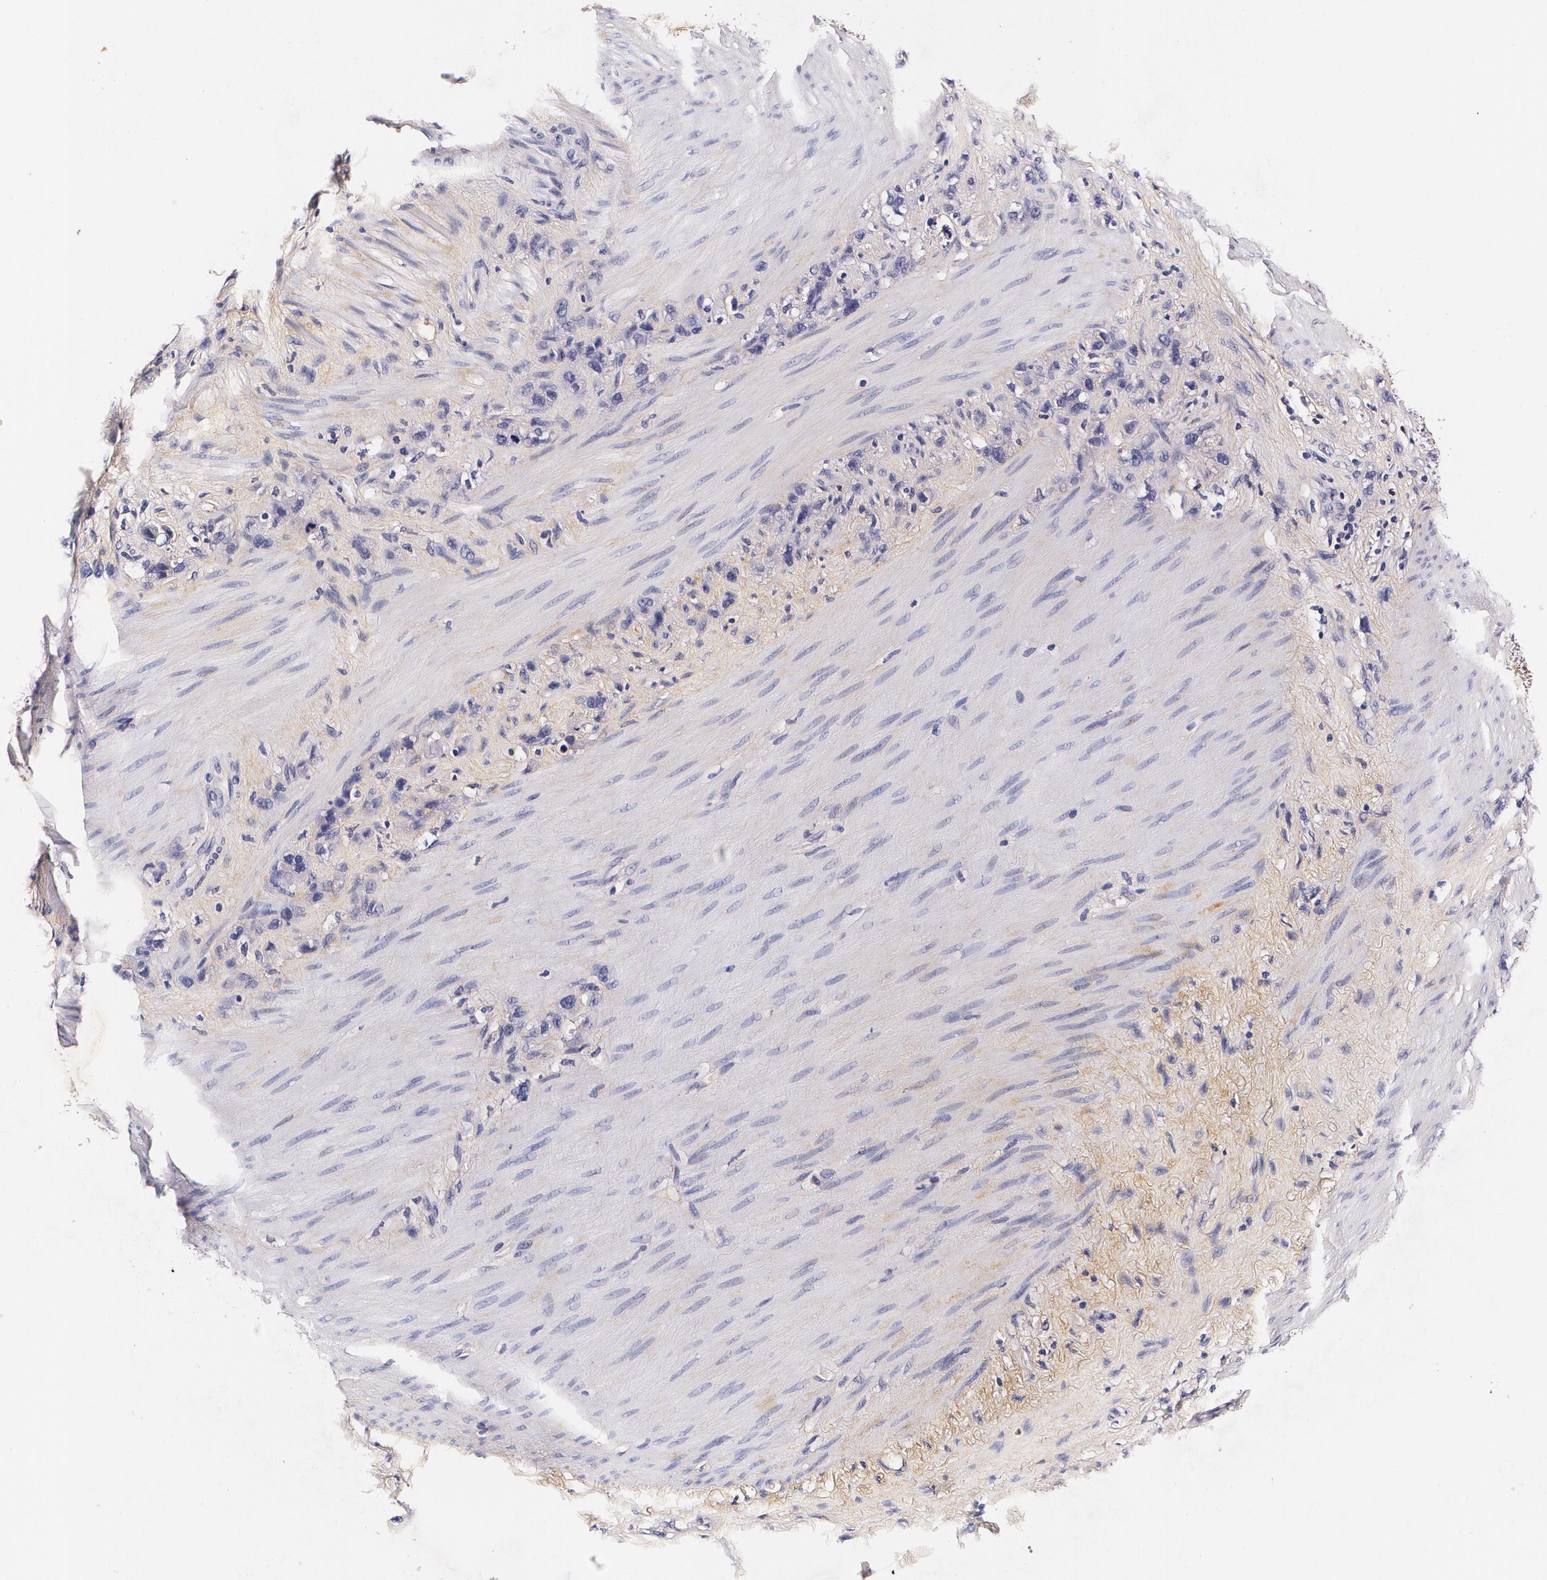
{"staining": {"intensity": "negative", "quantity": "none", "location": "none"}, "tissue": "stomach cancer", "cell_type": "Tumor cells", "image_type": "cancer", "snomed": [{"axis": "morphology", "description": "Normal tissue, NOS"}, {"axis": "morphology", "description": "Adenocarcinoma, NOS"}, {"axis": "morphology", "description": "Adenocarcinoma, High grade"}, {"axis": "topography", "description": "Stomach, upper"}, {"axis": "topography", "description": "Stomach"}], "caption": "This is a micrograph of immunohistochemistry (IHC) staining of stomach adenocarcinoma (high-grade), which shows no positivity in tumor cells.", "gene": "TTR", "patient": {"sex": "female", "age": 65}}